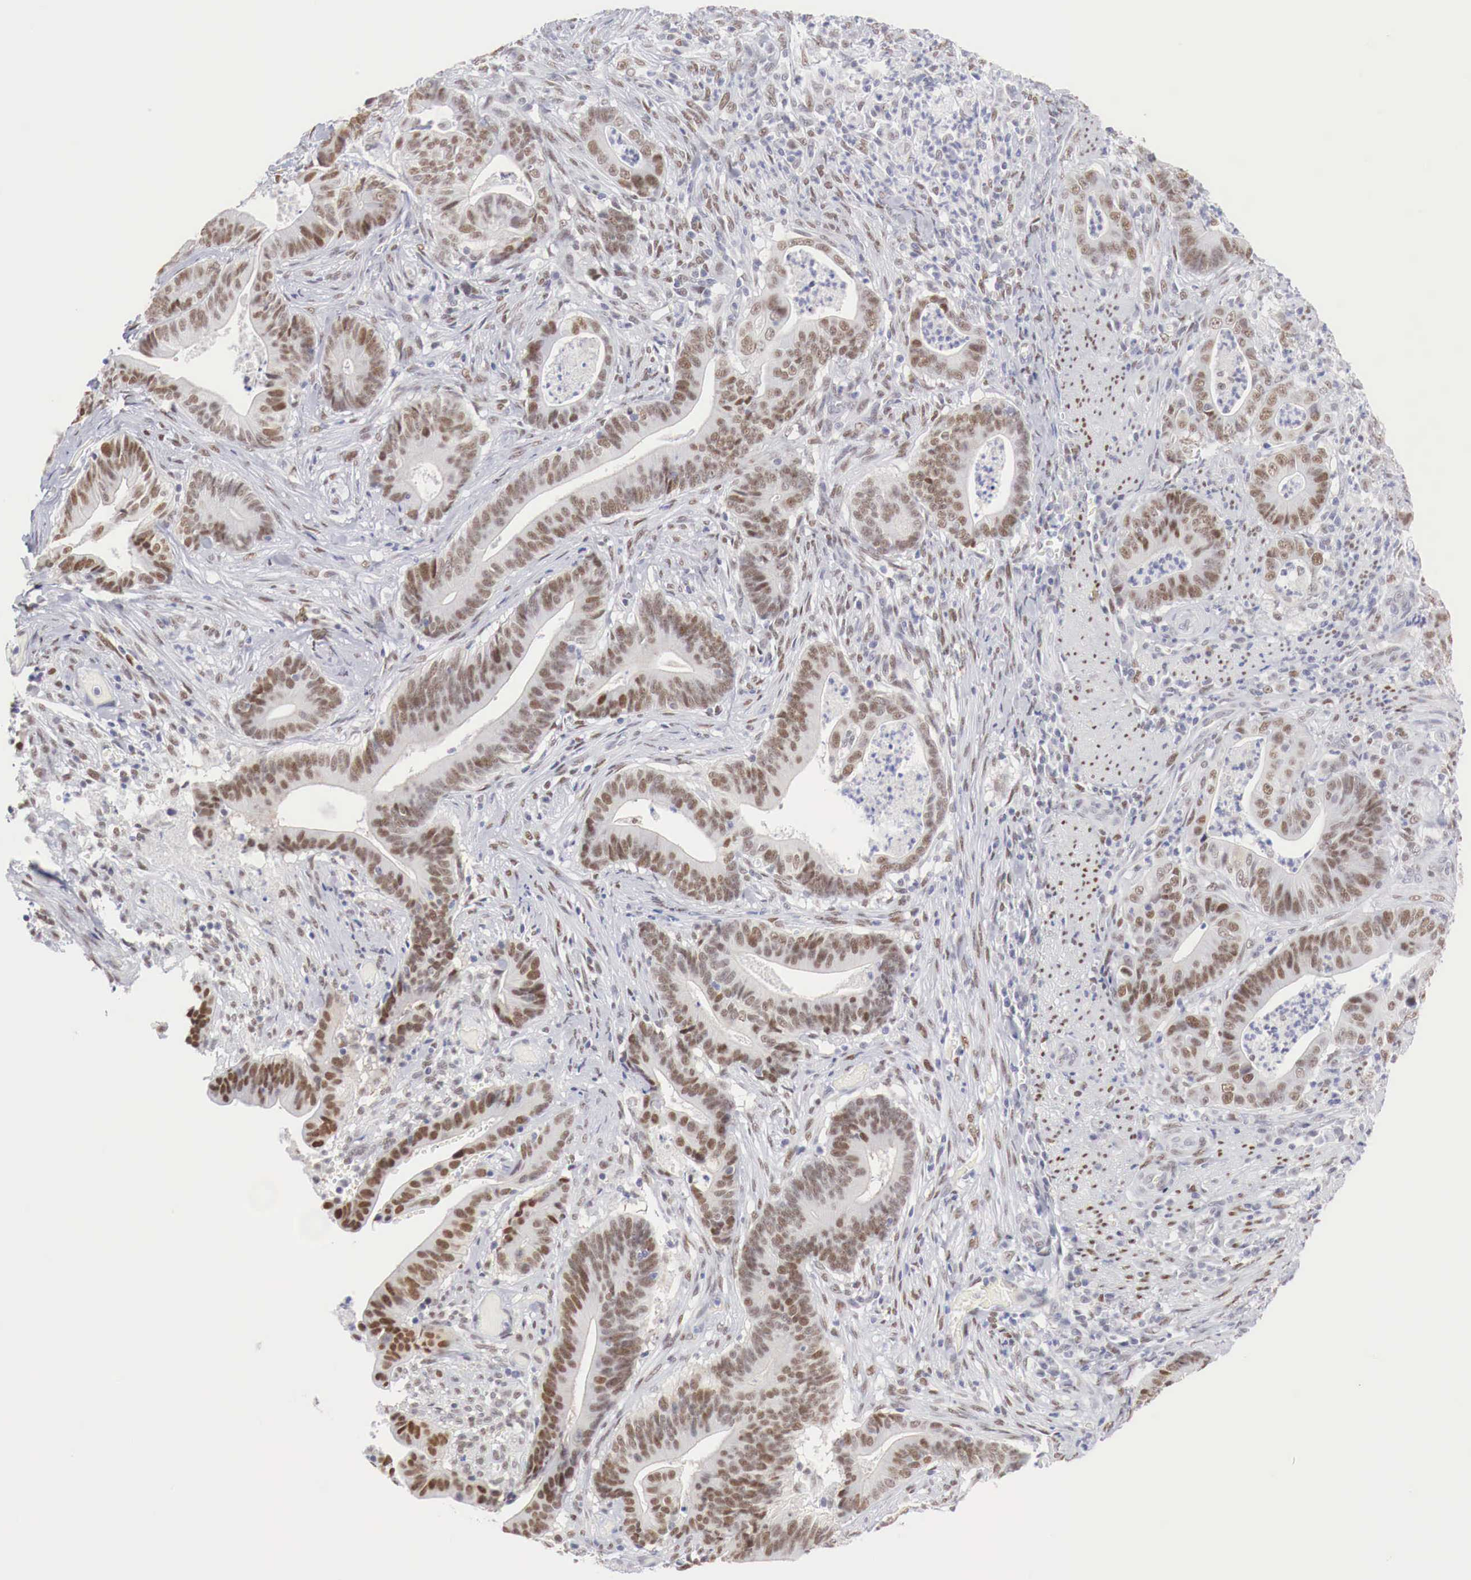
{"staining": {"intensity": "moderate", "quantity": ">75%", "location": "nuclear"}, "tissue": "stomach cancer", "cell_type": "Tumor cells", "image_type": "cancer", "snomed": [{"axis": "morphology", "description": "Adenocarcinoma, NOS"}, {"axis": "topography", "description": "Stomach, lower"}], "caption": "Tumor cells demonstrate medium levels of moderate nuclear expression in about >75% of cells in stomach adenocarcinoma.", "gene": "FOXP2", "patient": {"sex": "female", "age": 86}}